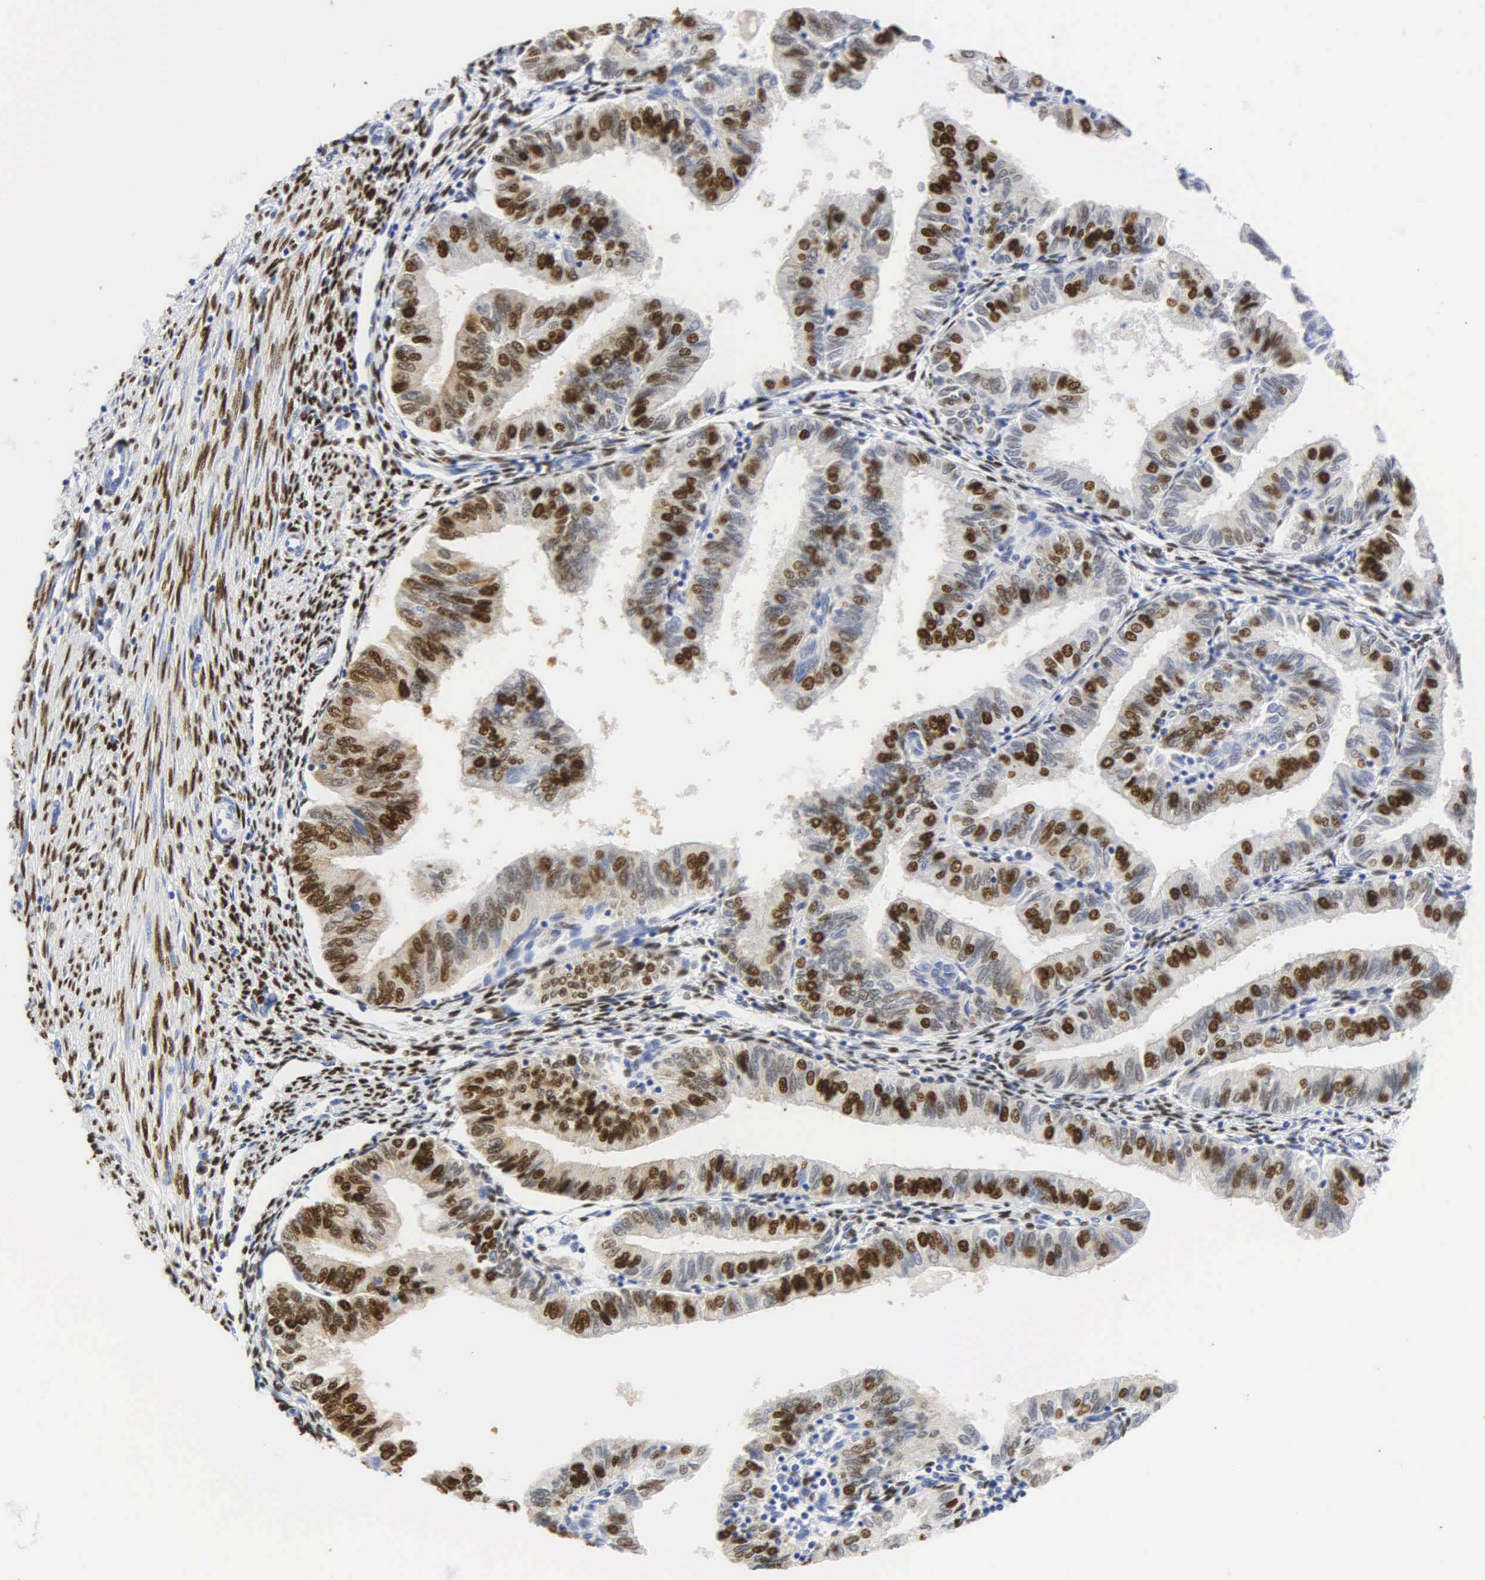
{"staining": {"intensity": "strong", "quantity": "25%-75%", "location": "nuclear"}, "tissue": "endometrial cancer", "cell_type": "Tumor cells", "image_type": "cancer", "snomed": [{"axis": "morphology", "description": "Adenocarcinoma, NOS"}, {"axis": "topography", "description": "Endometrium"}], "caption": "Immunohistochemistry of human endometrial cancer reveals high levels of strong nuclear staining in approximately 25%-75% of tumor cells. (brown staining indicates protein expression, while blue staining denotes nuclei).", "gene": "PGR", "patient": {"sex": "female", "age": 51}}